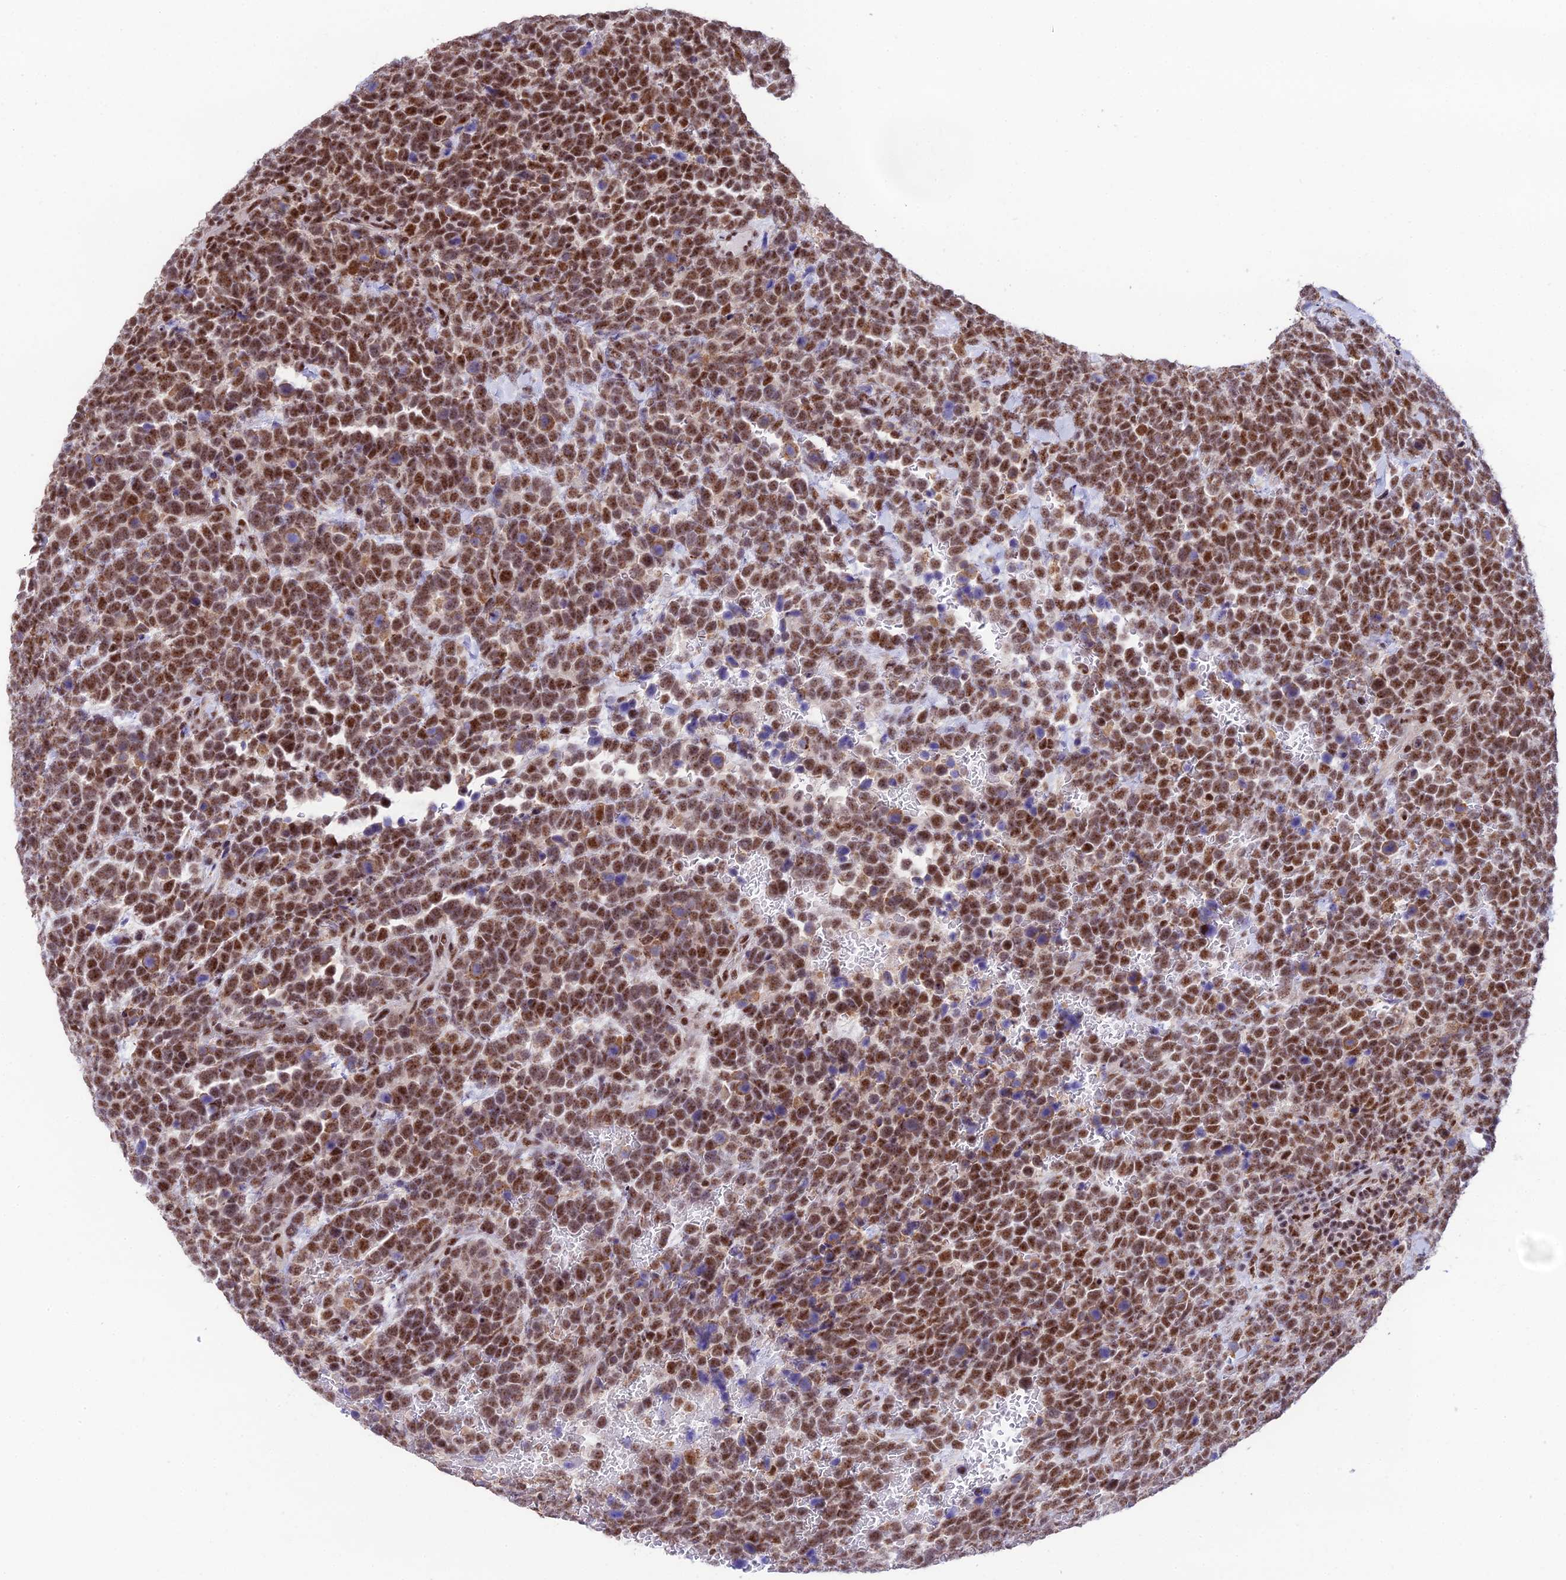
{"staining": {"intensity": "moderate", "quantity": ">75%", "location": "cytoplasmic/membranous,nuclear"}, "tissue": "urothelial cancer", "cell_type": "Tumor cells", "image_type": "cancer", "snomed": [{"axis": "morphology", "description": "Urothelial carcinoma, High grade"}, {"axis": "topography", "description": "Urinary bladder"}], "caption": "Urothelial cancer tissue reveals moderate cytoplasmic/membranous and nuclear positivity in approximately >75% of tumor cells, visualized by immunohistochemistry.", "gene": "THOC7", "patient": {"sex": "female", "age": 82}}